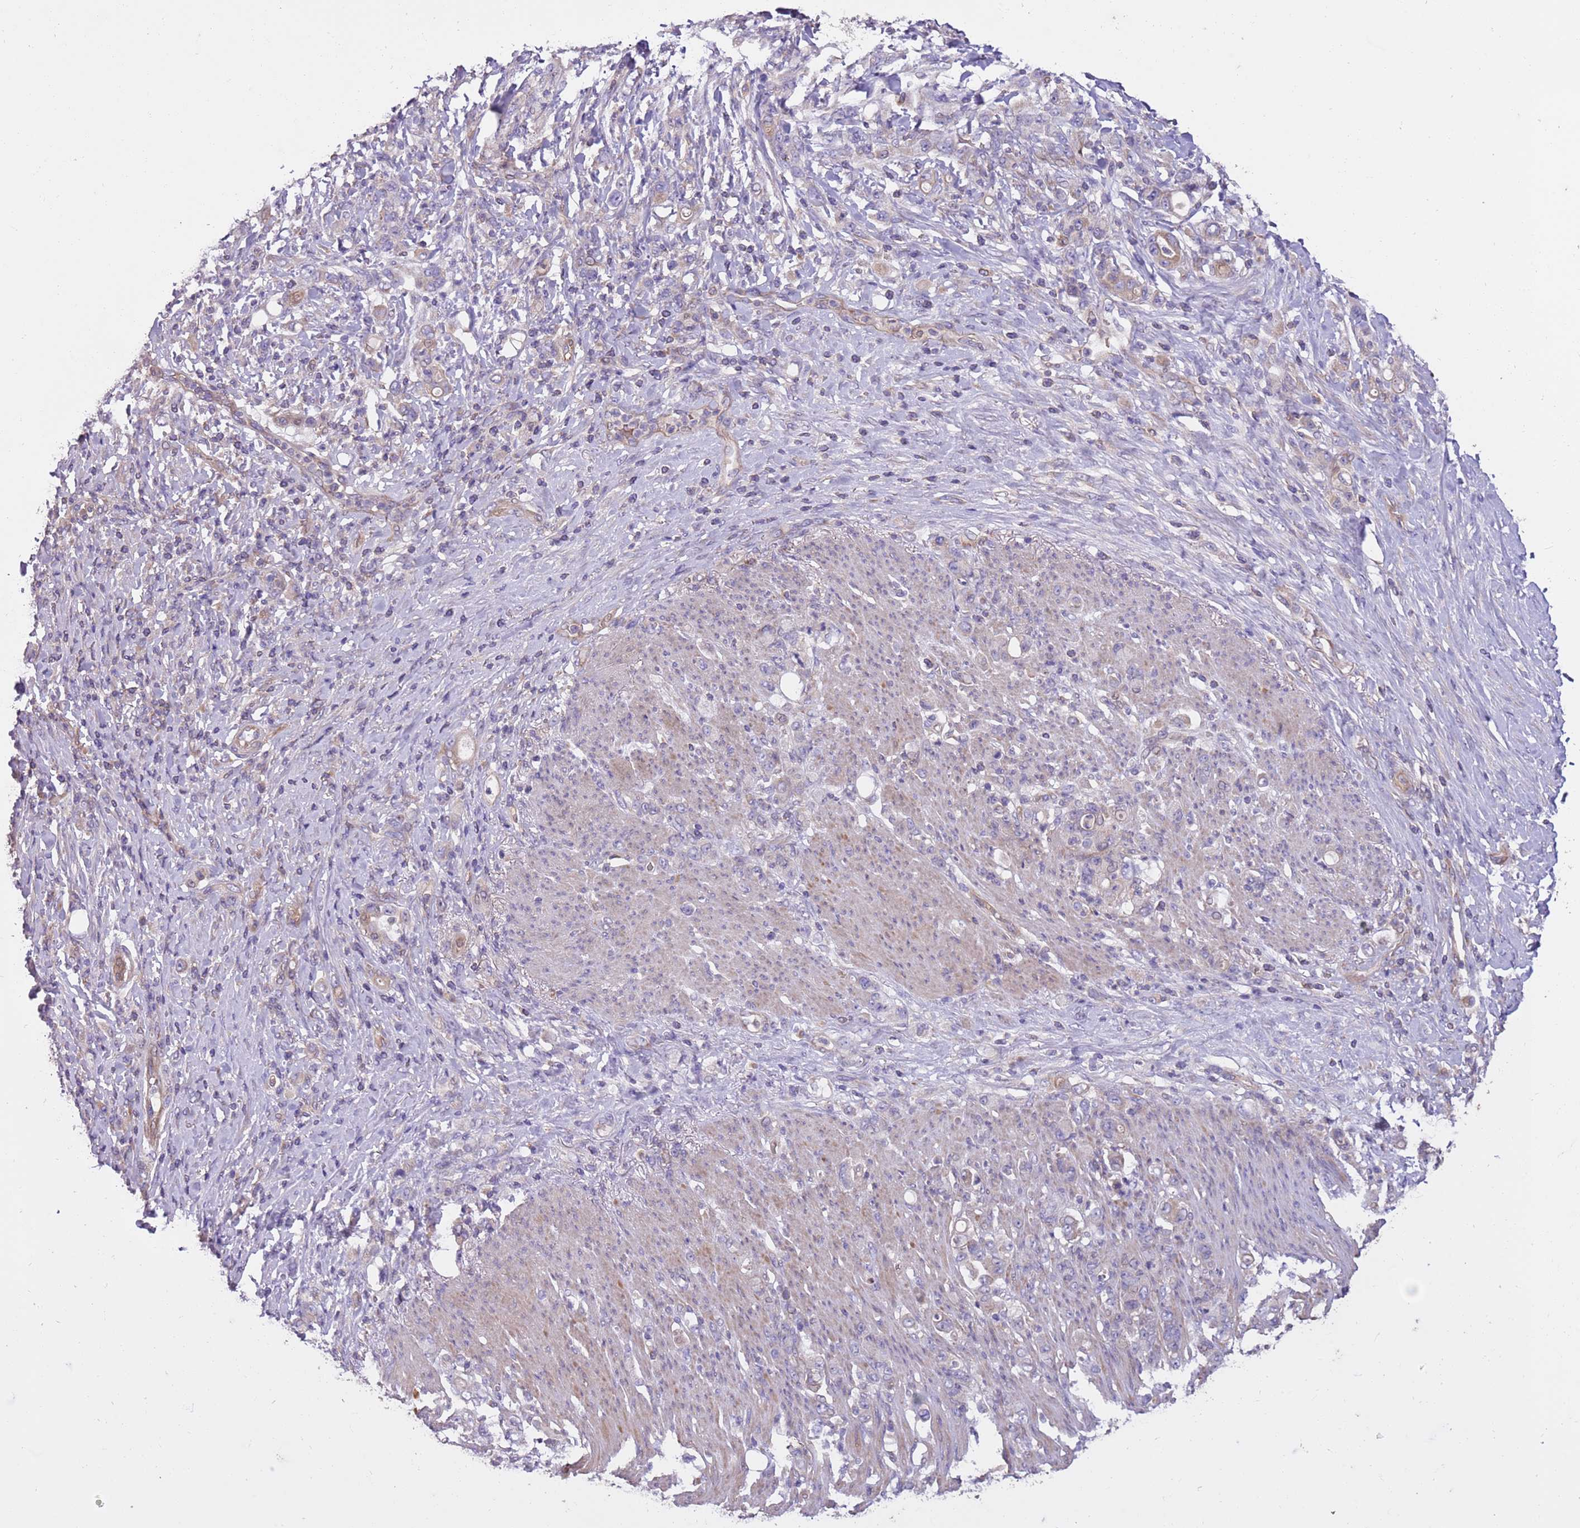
{"staining": {"intensity": "negative", "quantity": "none", "location": "none"}, "tissue": "stomach cancer", "cell_type": "Tumor cells", "image_type": "cancer", "snomed": [{"axis": "morphology", "description": "Normal tissue, NOS"}, {"axis": "morphology", "description": "Adenocarcinoma, NOS"}, {"axis": "topography", "description": "Stomach"}], "caption": "A histopathology image of stomach cancer stained for a protein displays no brown staining in tumor cells. (Immunohistochemistry (ihc), brightfield microscopy, high magnification).", "gene": "FAM89B", "patient": {"sex": "female", "age": 79}}